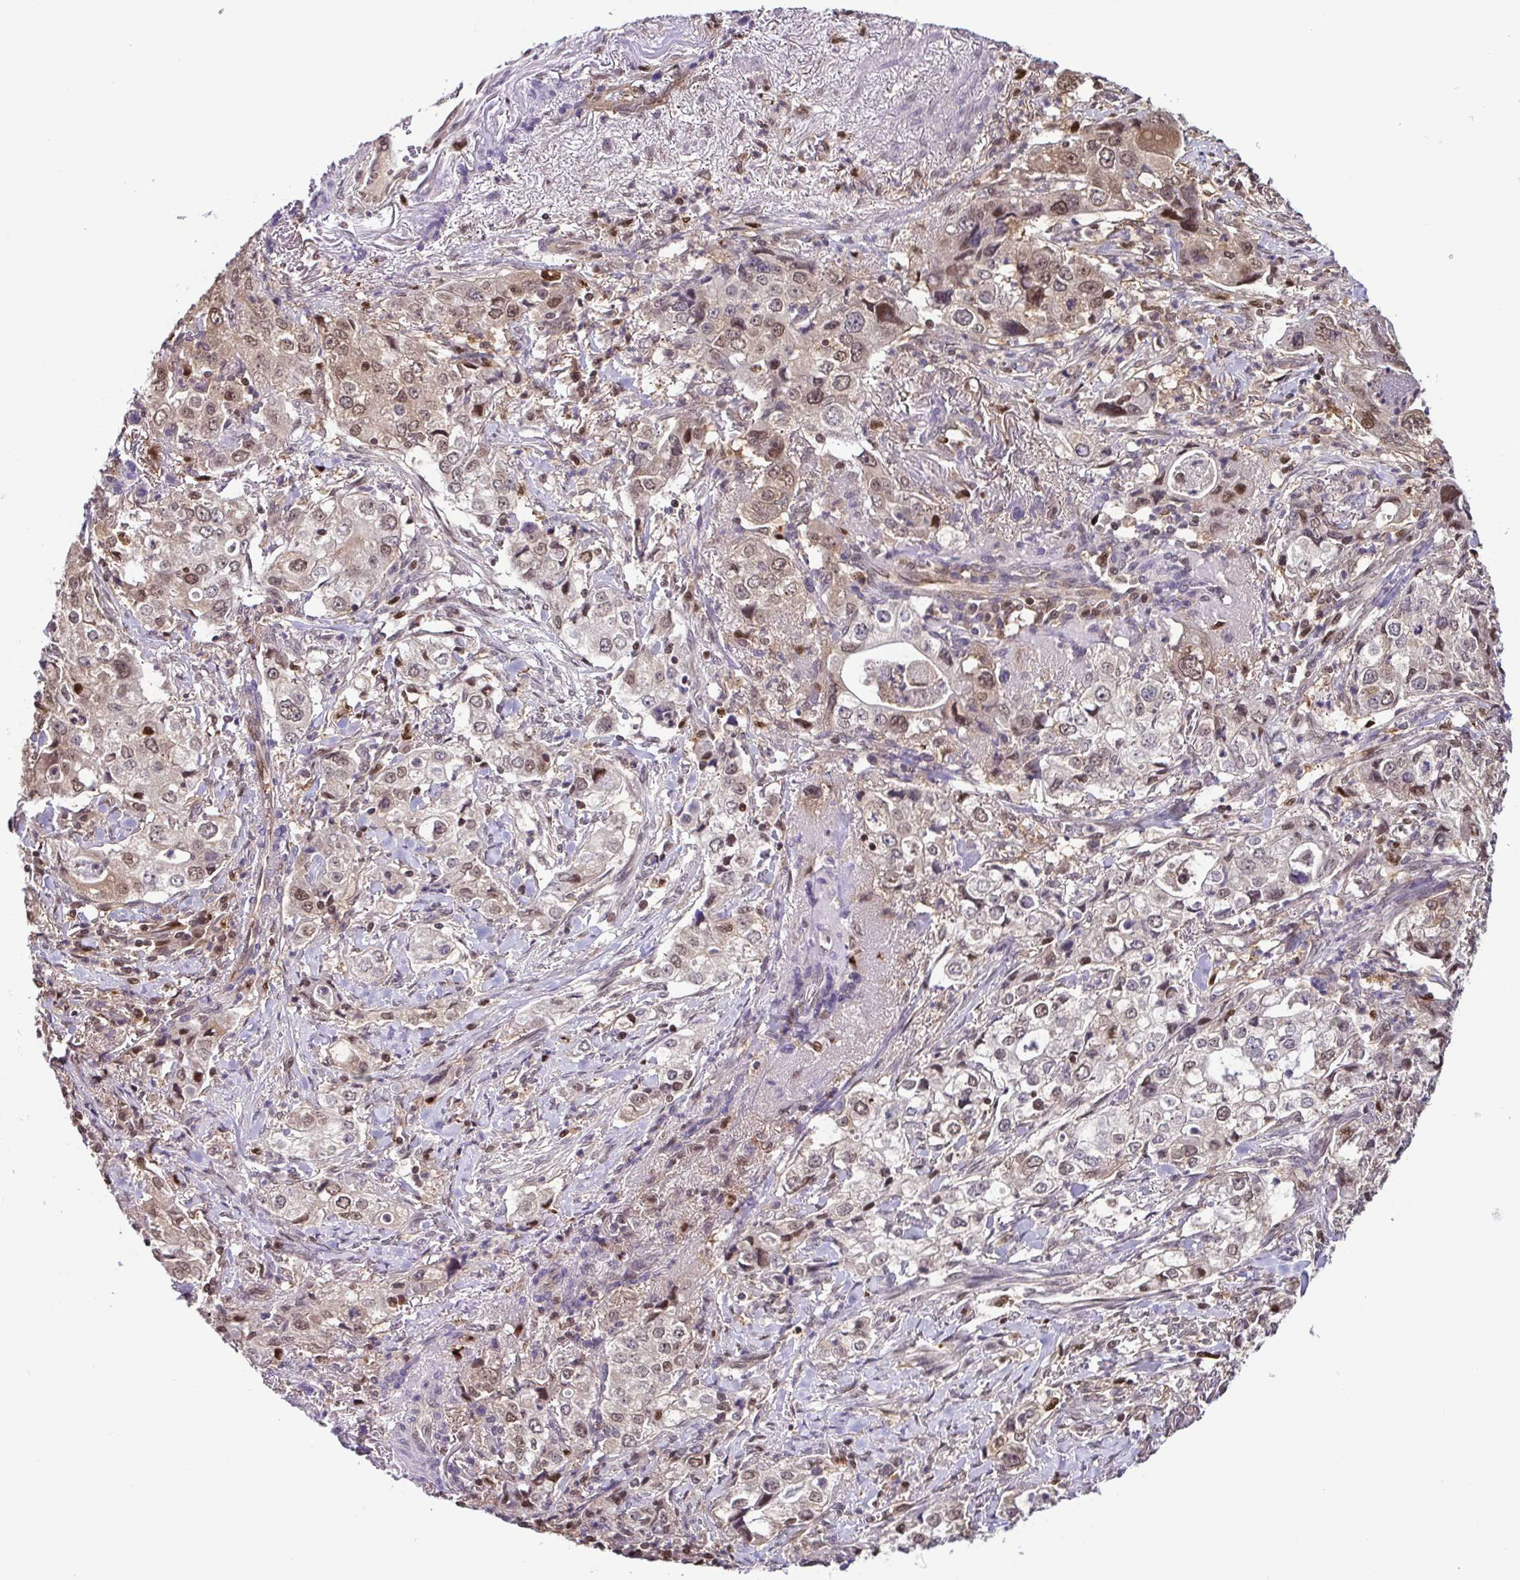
{"staining": {"intensity": "moderate", "quantity": "25%-75%", "location": "nuclear"}, "tissue": "stomach cancer", "cell_type": "Tumor cells", "image_type": "cancer", "snomed": [{"axis": "morphology", "description": "Adenocarcinoma, NOS"}, {"axis": "topography", "description": "Stomach, upper"}], "caption": "This micrograph demonstrates immunohistochemistry staining of human stomach cancer (adenocarcinoma), with medium moderate nuclear staining in about 25%-75% of tumor cells.", "gene": "PSMB9", "patient": {"sex": "male", "age": 75}}